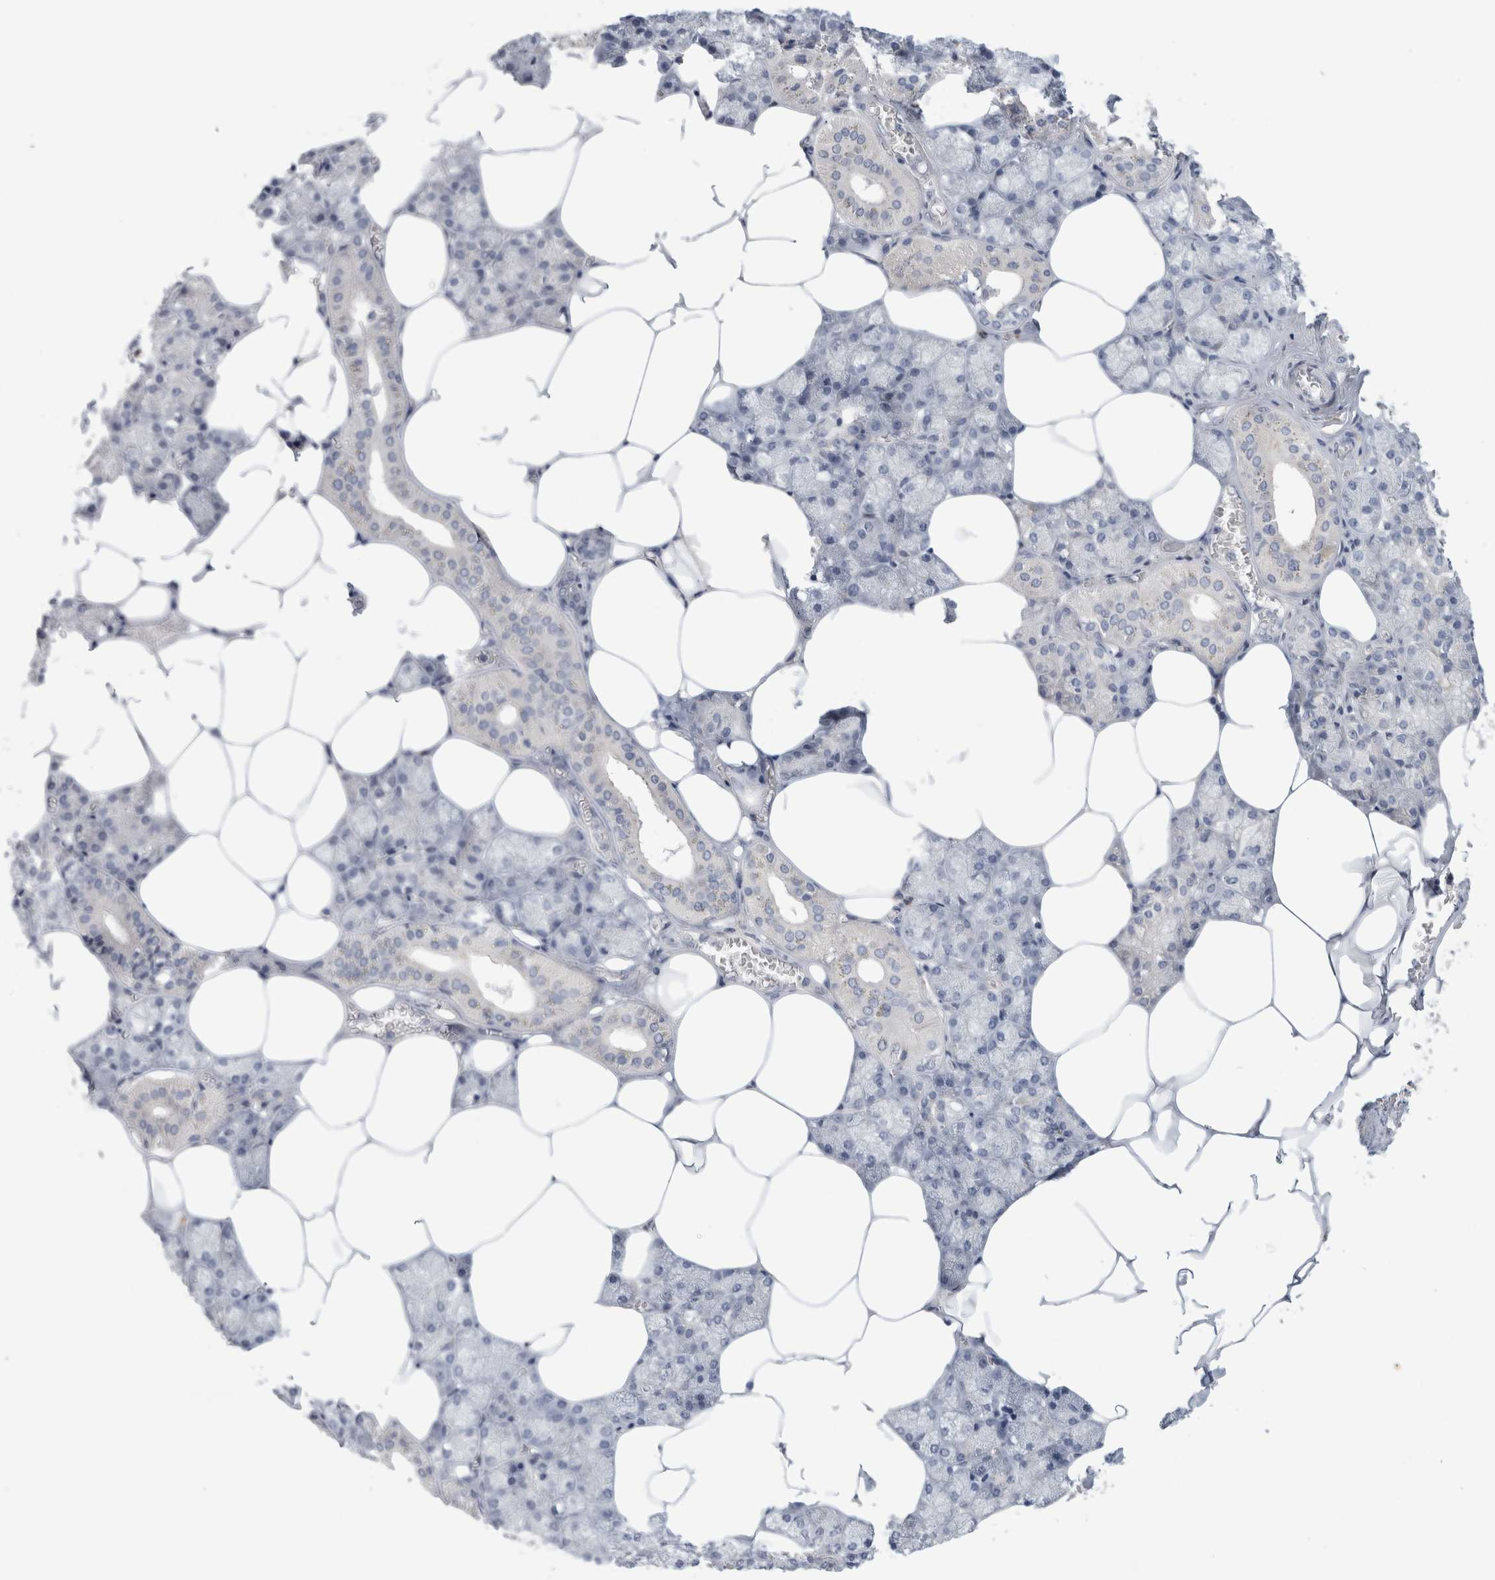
{"staining": {"intensity": "negative", "quantity": "none", "location": "none"}, "tissue": "salivary gland", "cell_type": "Glandular cells", "image_type": "normal", "snomed": [{"axis": "morphology", "description": "Normal tissue, NOS"}, {"axis": "topography", "description": "Salivary gland"}], "caption": "Human salivary gland stained for a protein using IHC demonstrates no staining in glandular cells.", "gene": "SYTL5", "patient": {"sex": "male", "age": 62}}